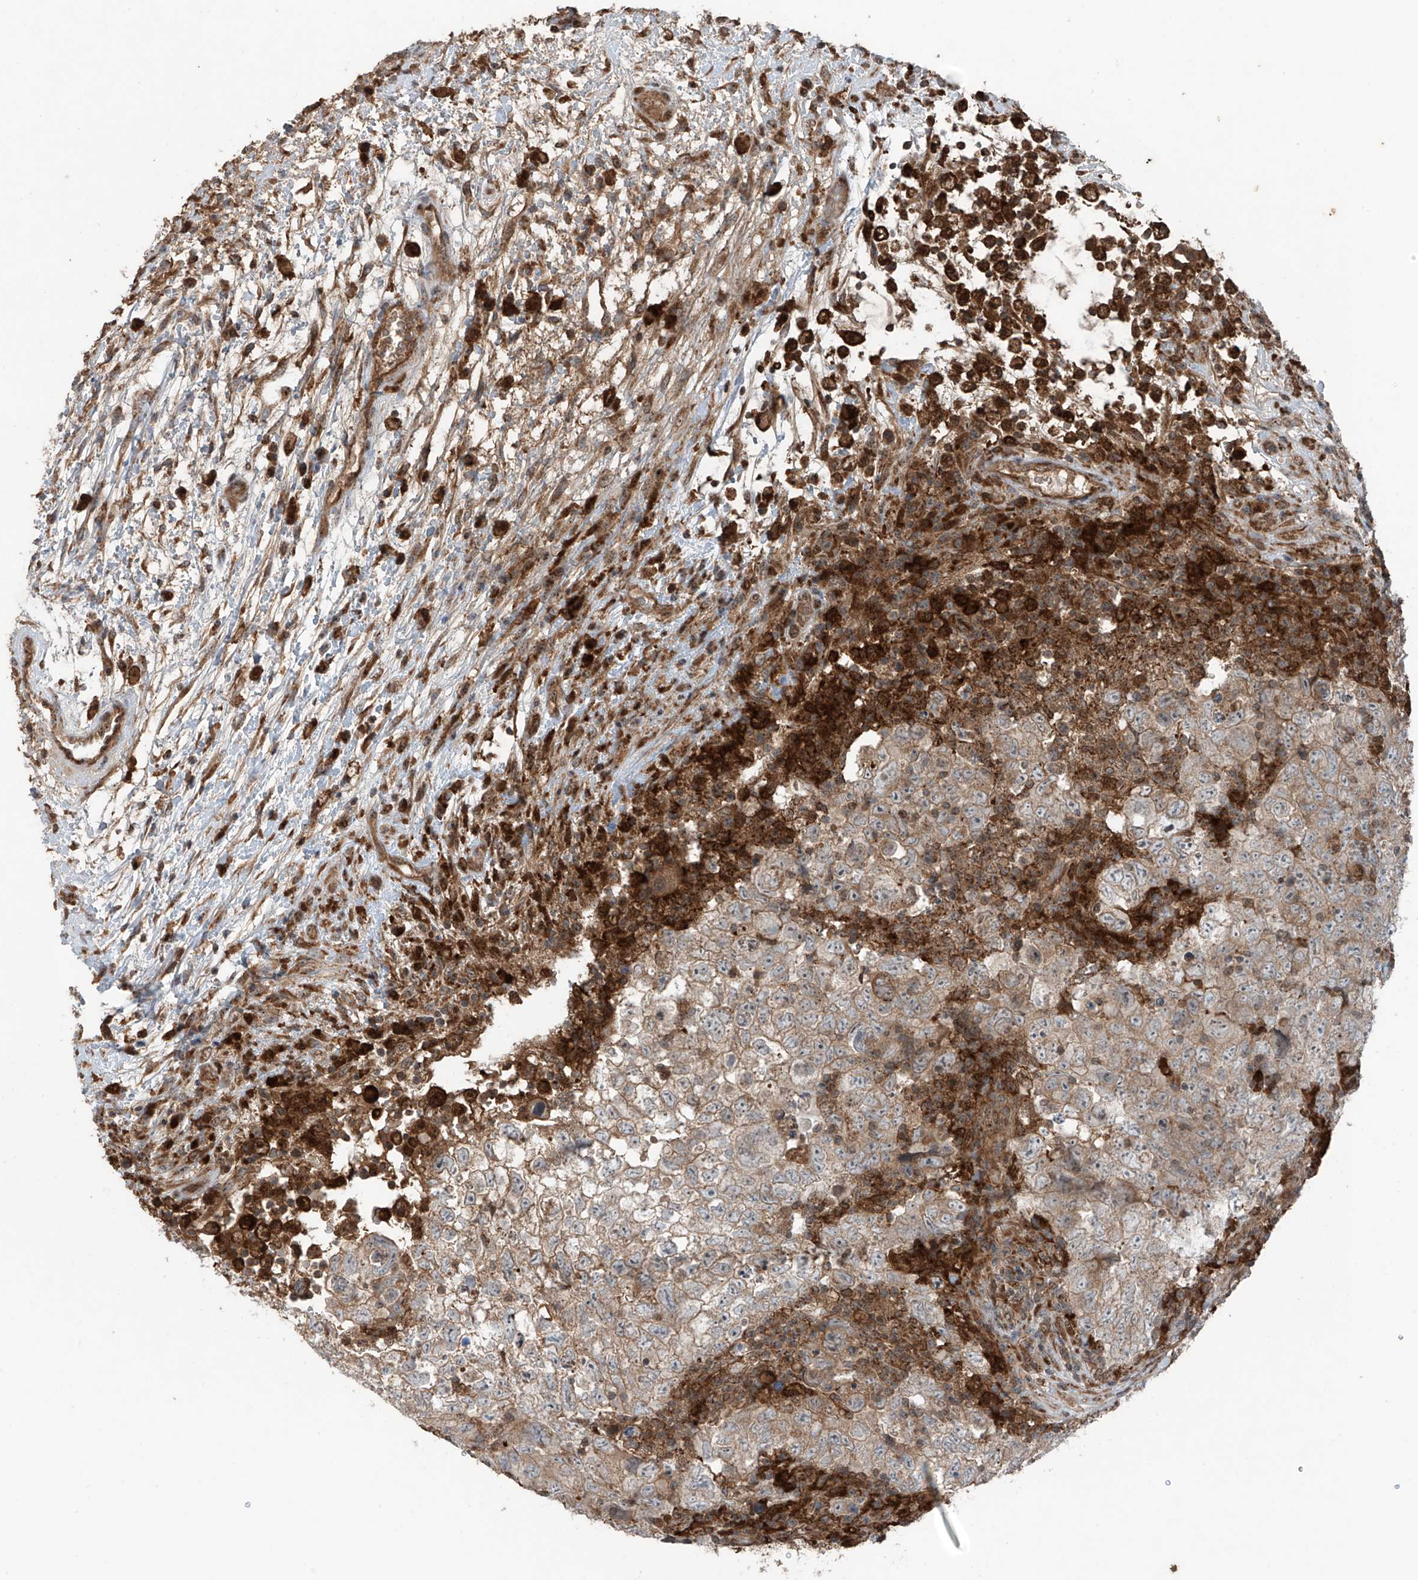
{"staining": {"intensity": "weak", "quantity": ">75%", "location": "cytoplasmic/membranous"}, "tissue": "testis cancer", "cell_type": "Tumor cells", "image_type": "cancer", "snomed": [{"axis": "morphology", "description": "Carcinoma, Embryonal, NOS"}, {"axis": "topography", "description": "Testis"}], "caption": "High-power microscopy captured an immunohistochemistry micrograph of embryonal carcinoma (testis), revealing weak cytoplasmic/membranous staining in about >75% of tumor cells. (Brightfield microscopy of DAB IHC at high magnification).", "gene": "SAMD3", "patient": {"sex": "male", "age": 37}}